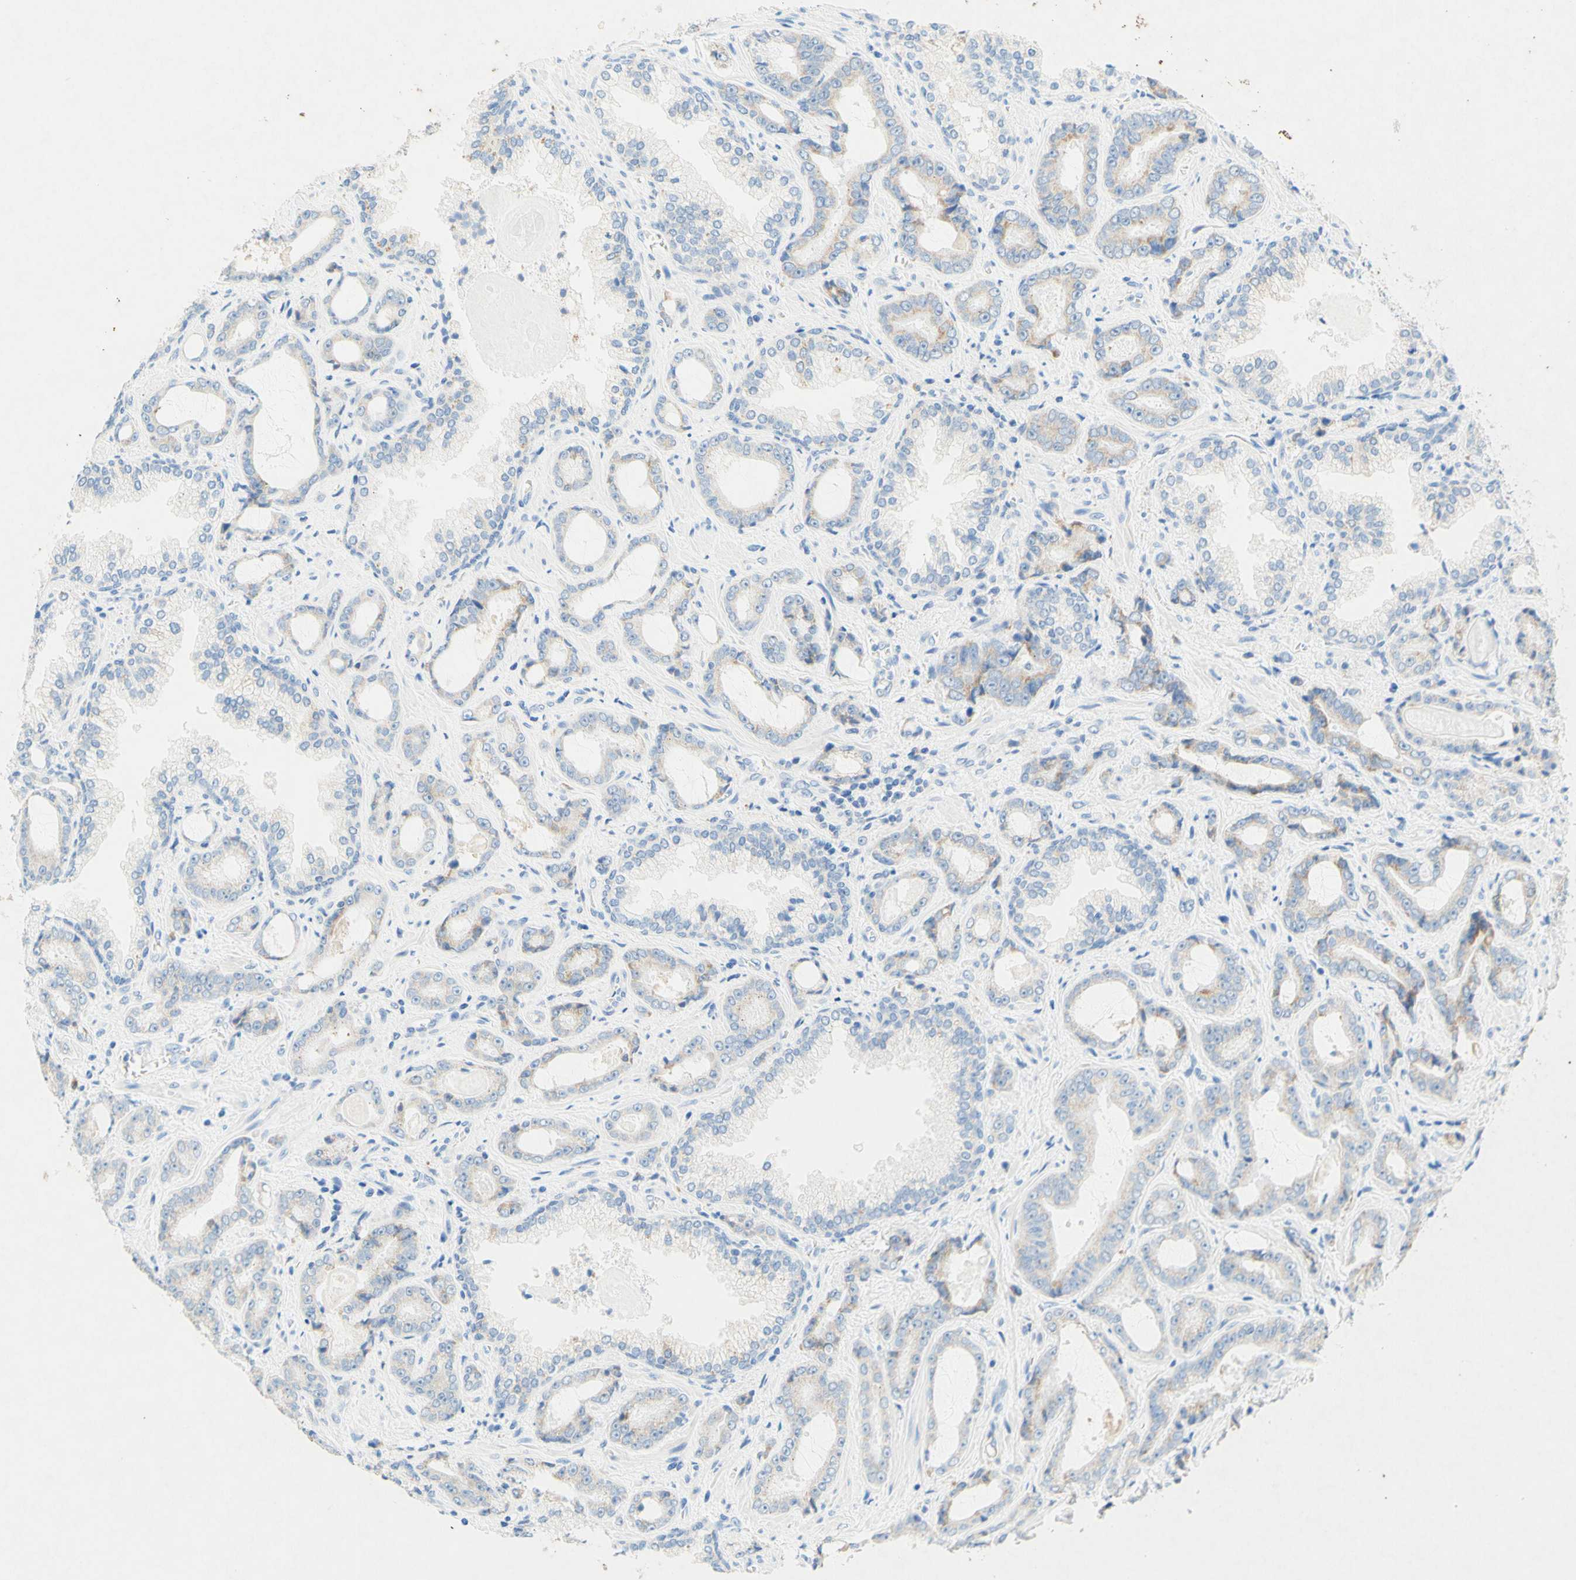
{"staining": {"intensity": "weak", "quantity": "<25%", "location": "cytoplasmic/membranous"}, "tissue": "prostate cancer", "cell_type": "Tumor cells", "image_type": "cancer", "snomed": [{"axis": "morphology", "description": "Adenocarcinoma, Low grade"}, {"axis": "topography", "description": "Prostate"}], "caption": "High magnification brightfield microscopy of prostate cancer stained with DAB (brown) and counterstained with hematoxylin (blue): tumor cells show no significant expression.", "gene": "SLC46A1", "patient": {"sex": "male", "age": 60}}